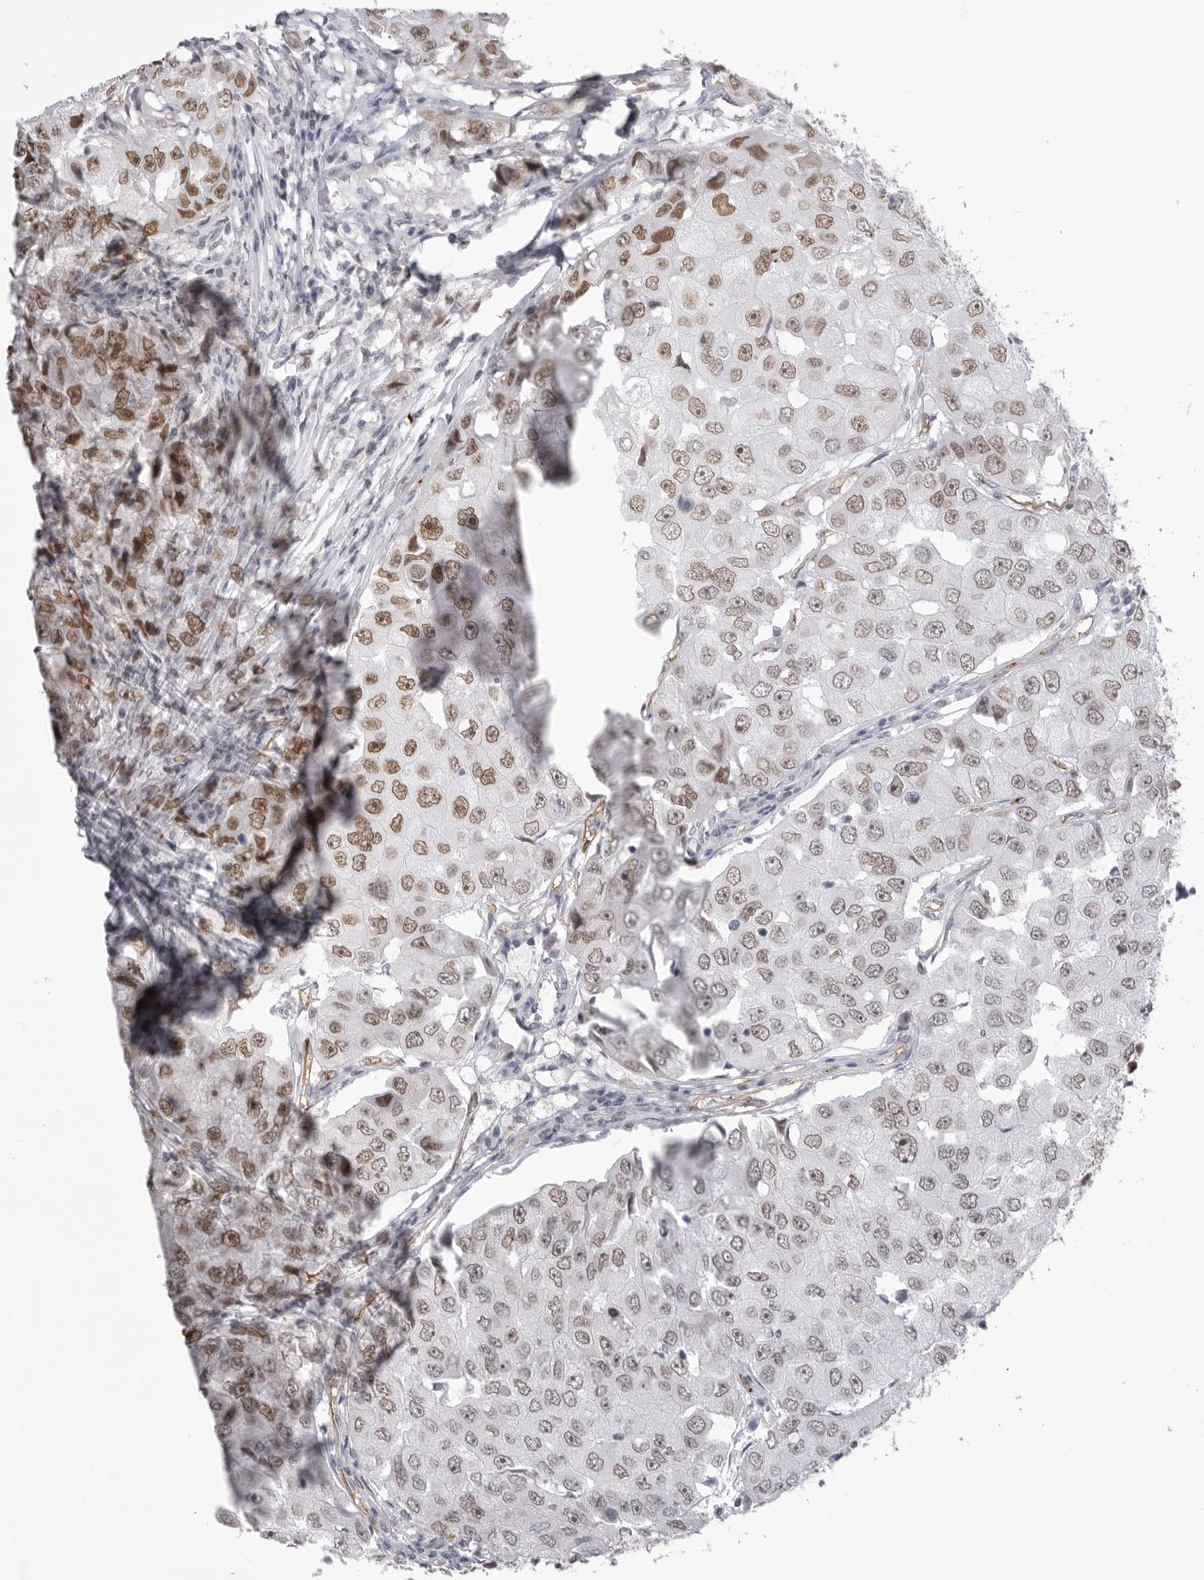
{"staining": {"intensity": "moderate", "quantity": "25%-75%", "location": "nuclear"}, "tissue": "breast cancer", "cell_type": "Tumor cells", "image_type": "cancer", "snomed": [{"axis": "morphology", "description": "Duct carcinoma"}, {"axis": "topography", "description": "Breast"}], "caption": "Breast intraductal carcinoma tissue shows moderate nuclear staining in approximately 25%-75% of tumor cells (DAB IHC with brightfield microscopy, high magnification).", "gene": "ZBTB7B", "patient": {"sex": "female", "age": 27}}